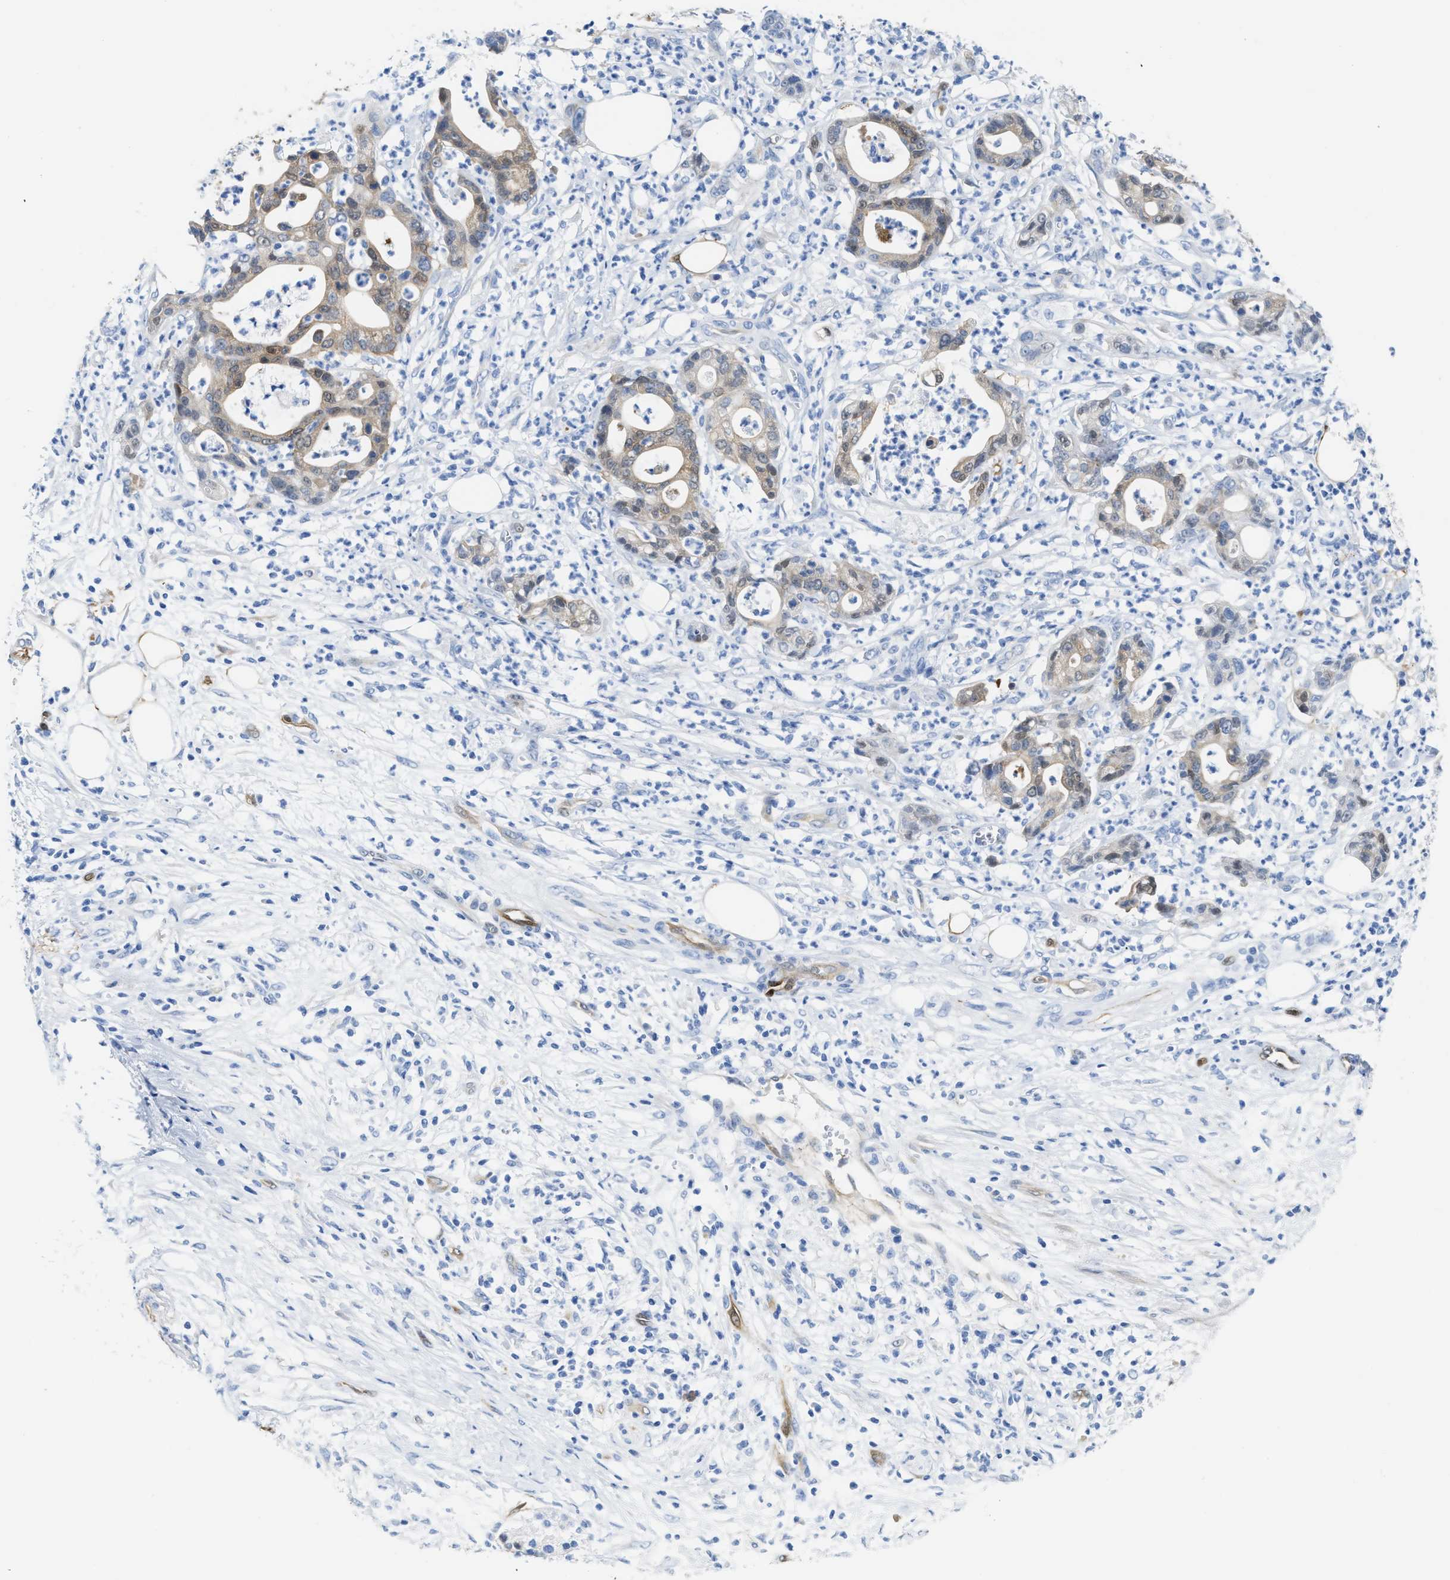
{"staining": {"intensity": "weak", "quantity": ">75%", "location": "cytoplasmic/membranous"}, "tissue": "pancreatic cancer", "cell_type": "Tumor cells", "image_type": "cancer", "snomed": [{"axis": "morphology", "description": "Adenocarcinoma, NOS"}, {"axis": "topography", "description": "Pancreas"}], "caption": "High-power microscopy captured an immunohistochemistry (IHC) micrograph of pancreatic adenocarcinoma, revealing weak cytoplasmic/membranous positivity in about >75% of tumor cells. (brown staining indicates protein expression, while blue staining denotes nuclei).", "gene": "ASS1", "patient": {"sex": "male", "age": 69}}